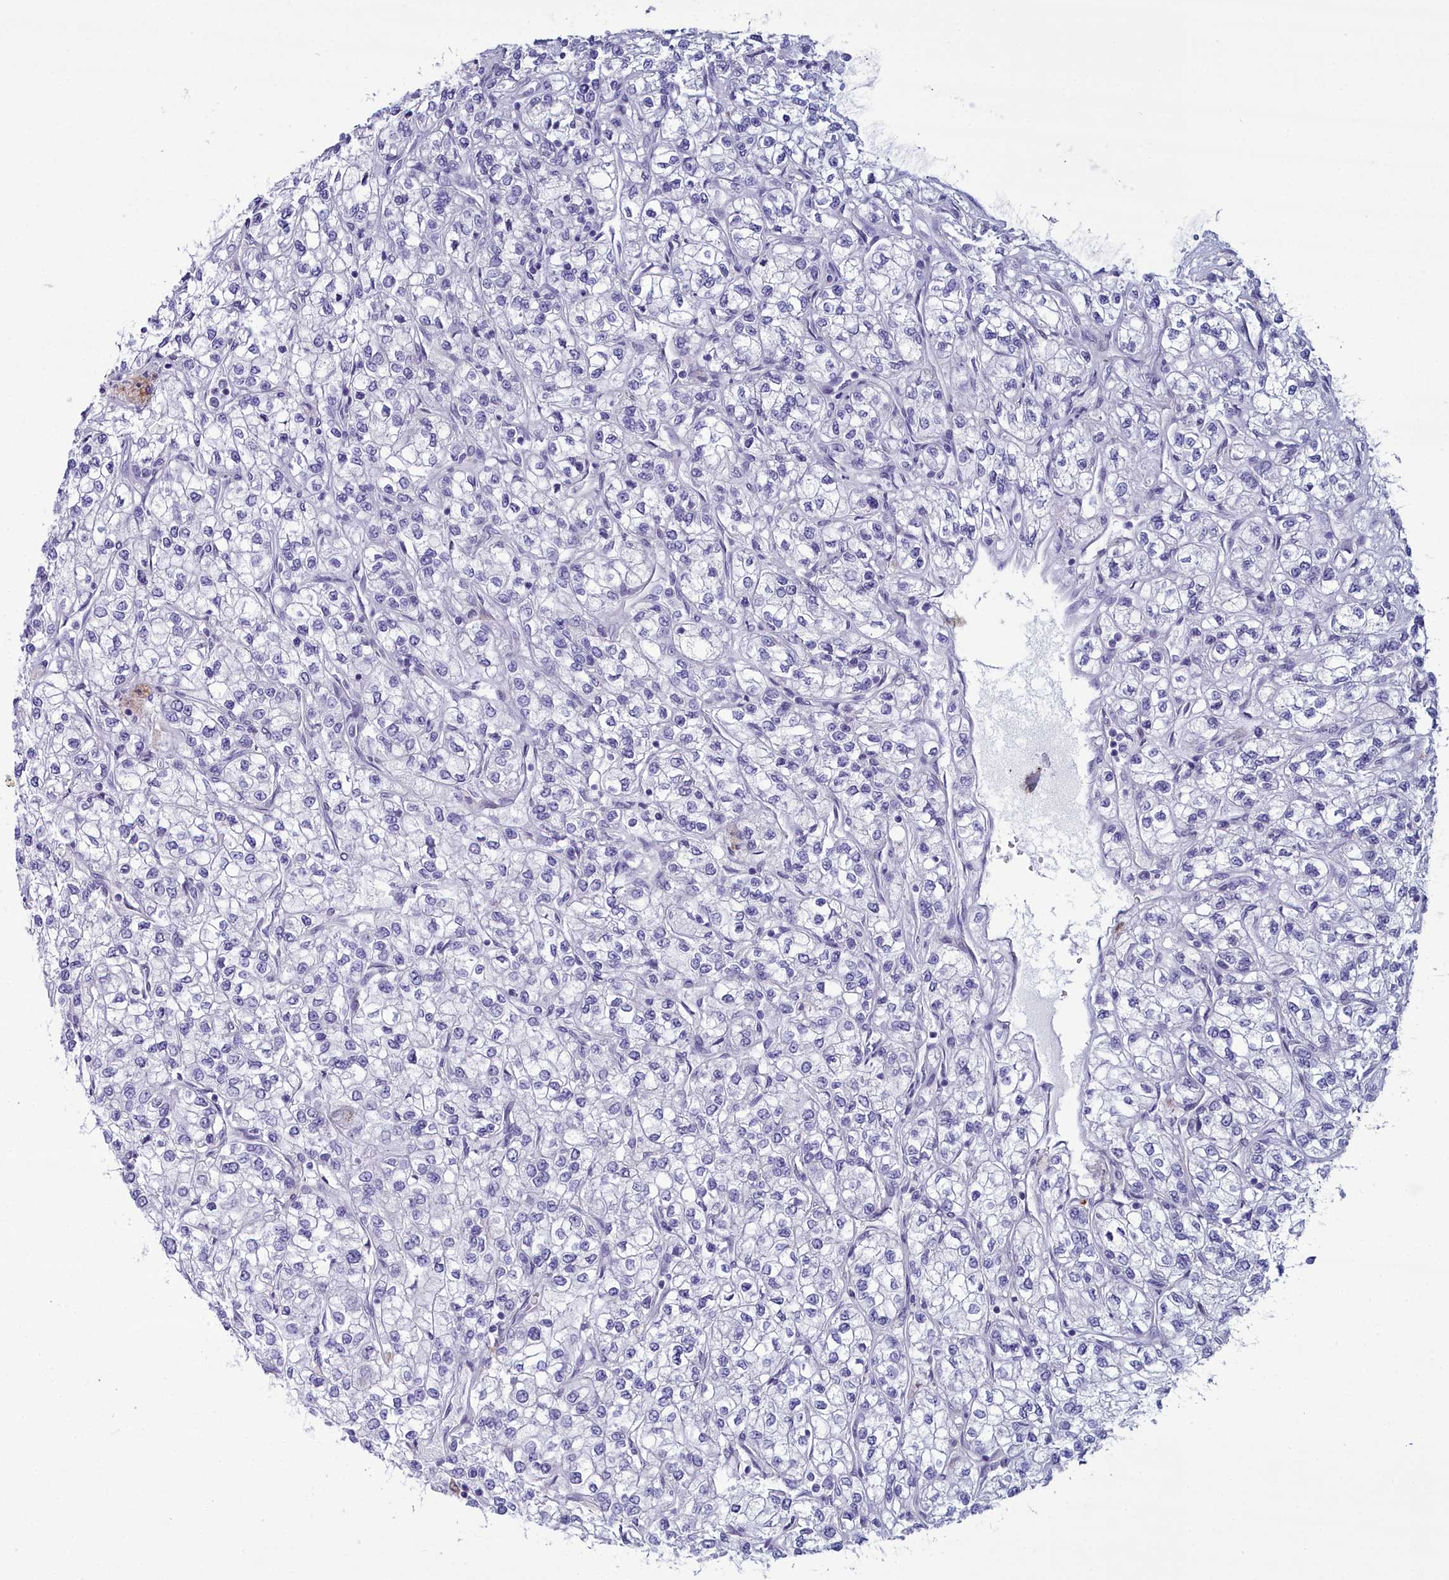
{"staining": {"intensity": "negative", "quantity": "none", "location": "none"}, "tissue": "renal cancer", "cell_type": "Tumor cells", "image_type": "cancer", "snomed": [{"axis": "morphology", "description": "Adenocarcinoma, NOS"}, {"axis": "topography", "description": "Kidney"}], "caption": "Renal adenocarcinoma was stained to show a protein in brown. There is no significant staining in tumor cells.", "gene": "PPP1R14A", "patient": {"sex": "male", "age": 80}}